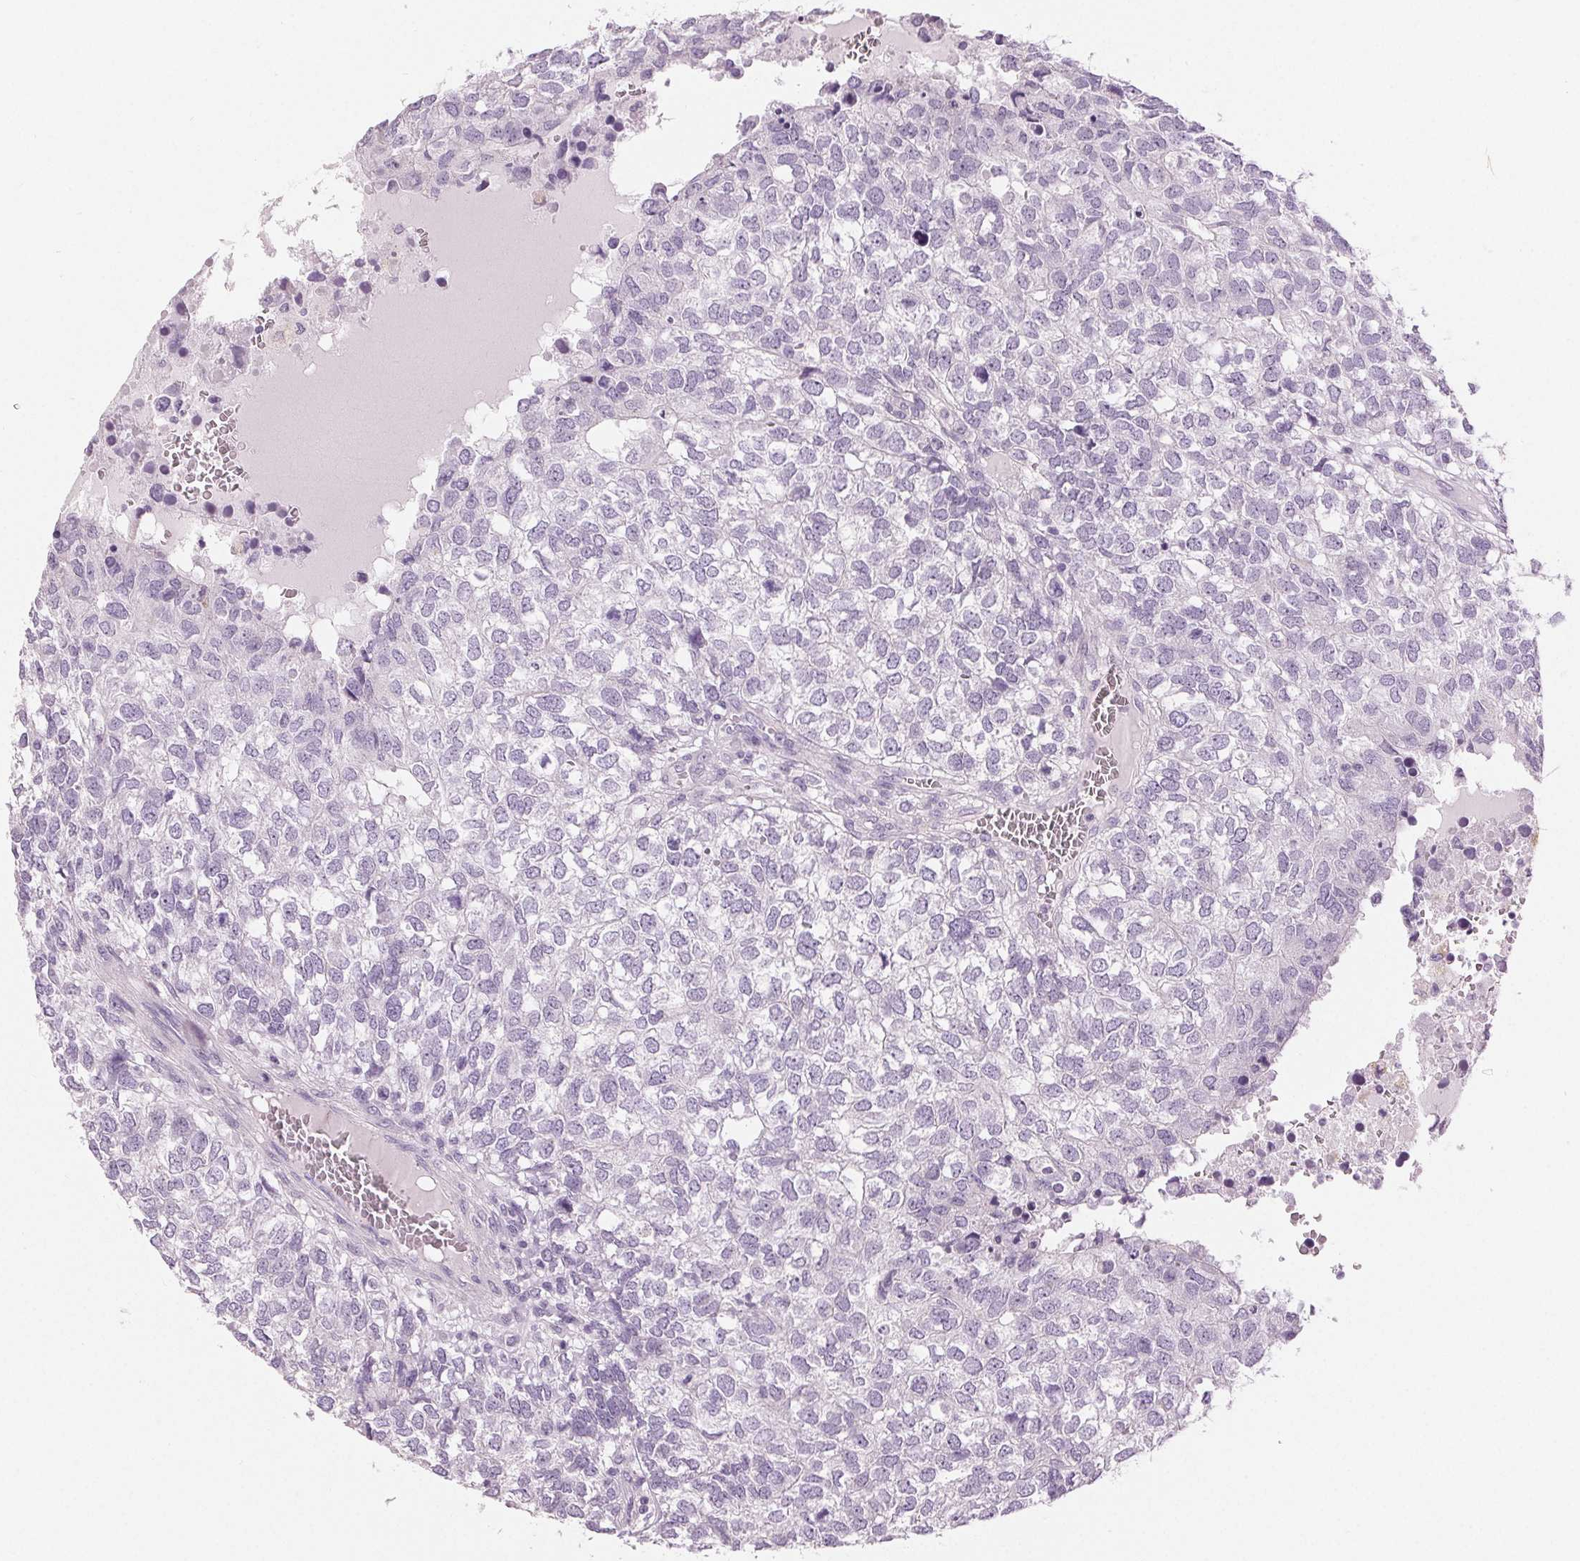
{"staining": {"intensity": "negative", "quantity": "none", "location": "none"}, "tissue": "breast cancer", "cell_type": "Tumor cells", "image_type": "cancer", "snomed": [{"axis": "morphology", "description": "Duct carcinoma"}, {"axis": "topography", "description": "Breast"}], "caption": "Immunohistochemistry of human breast intraductal carcinoma exhibits no expression in tumor cells. Brightfield microscopy of immunohistochemistry (IHC) stained with DAB (3,3'-diaminobenzidine) (brown) and hematoxylin (blue), captured at high magnification.", "gene": "MISP", "patient": {"sex": "female", "age": 30}}